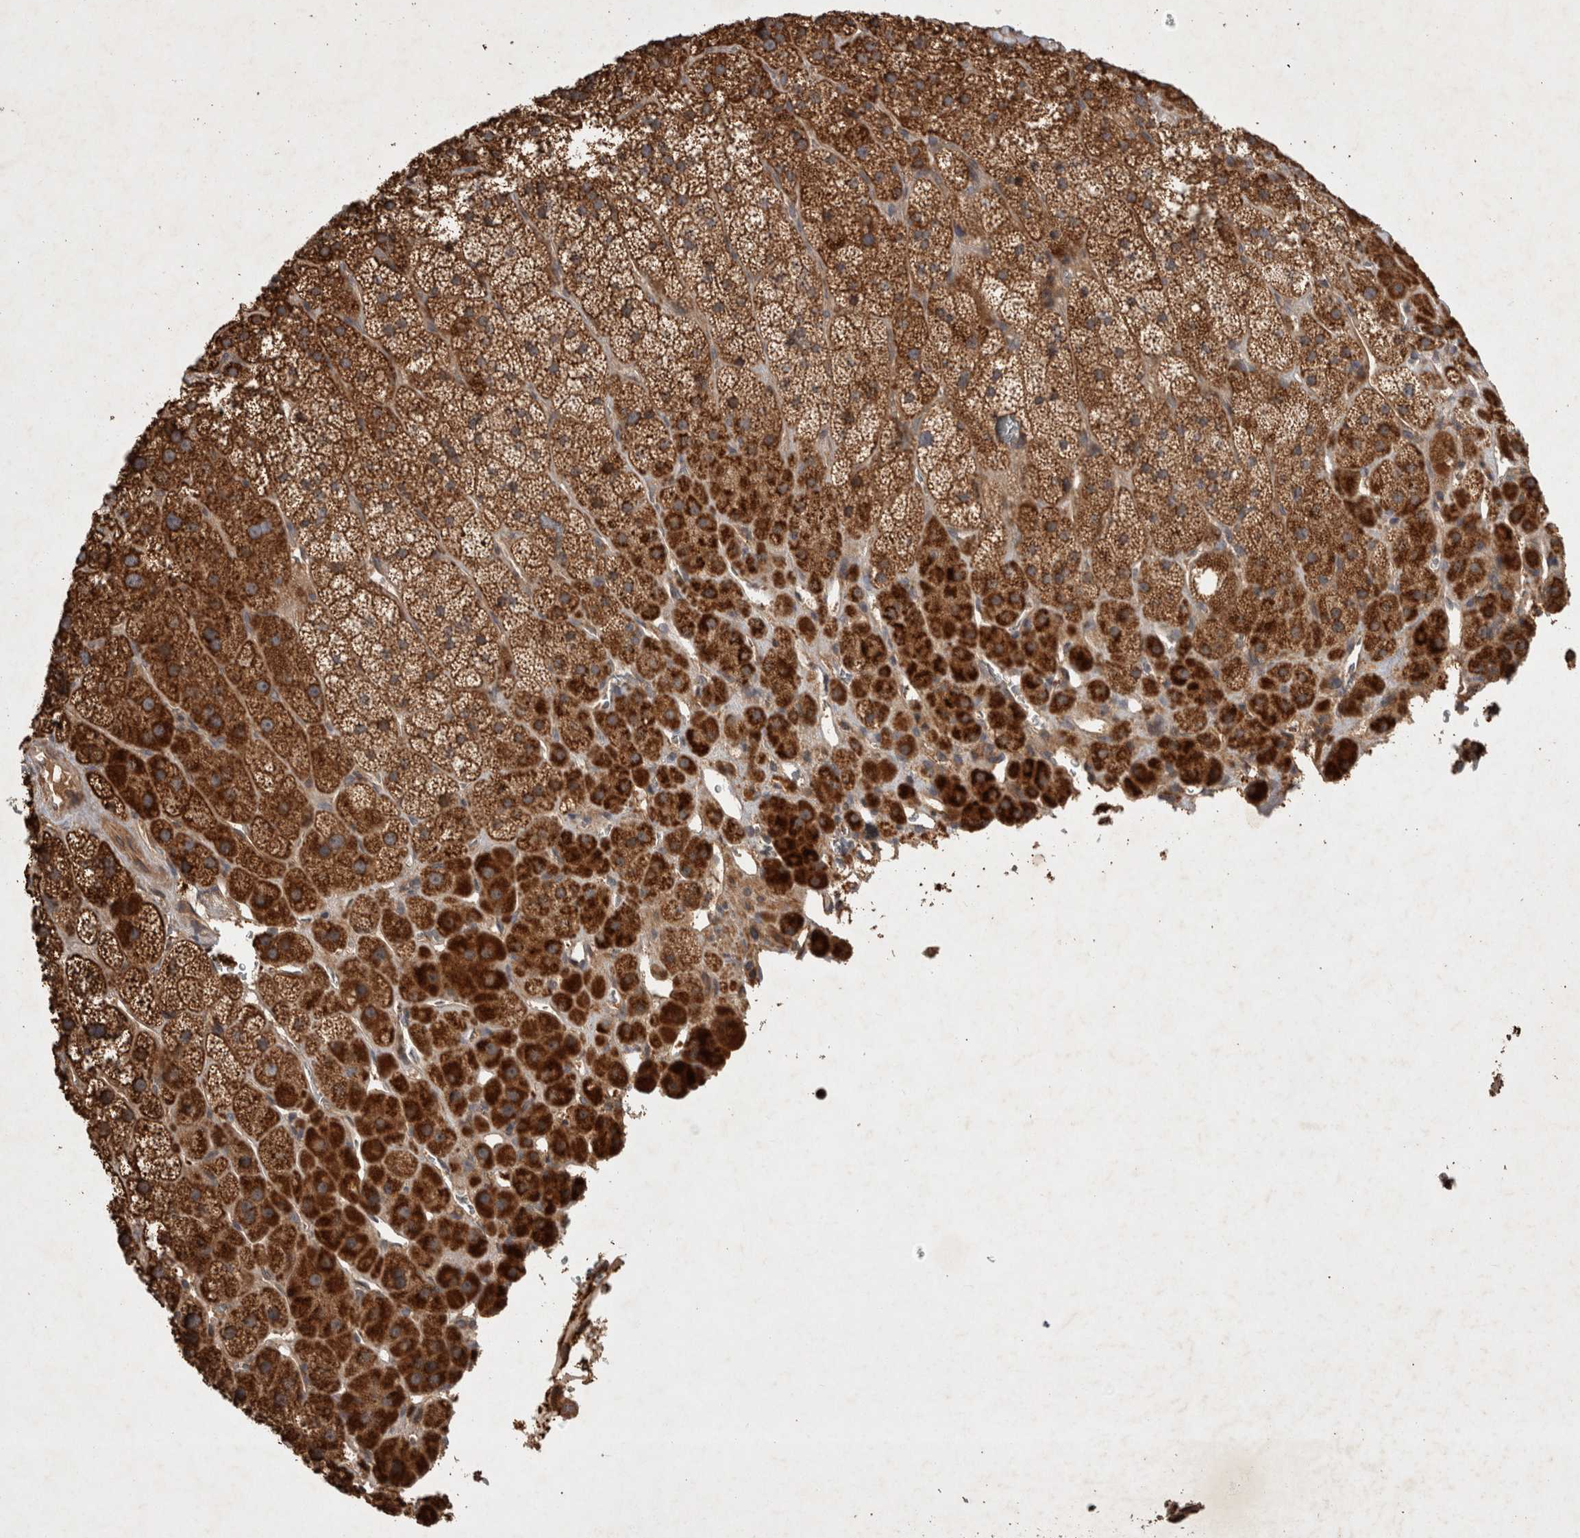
{"staining": {"intensity": "strong", "quantity": ">75%", "location": "cytoplasmic/membranous"}, "tissue": "adrenal gland", "cell_type": "Glandular cells", "image_type": "normal", "snomed": [{"axis": "morphology", "description": "Normal tissue, NOS"}, {"axis": "topography", "description": "Adrenal gland"}], "caption": "Strong cytoplasmic/membranous protein expression is seen in approximately >75% of glandular cells in adrenal gland.", "gene": "SERAC1", "patient": {"sex": "male", "age": 57}}